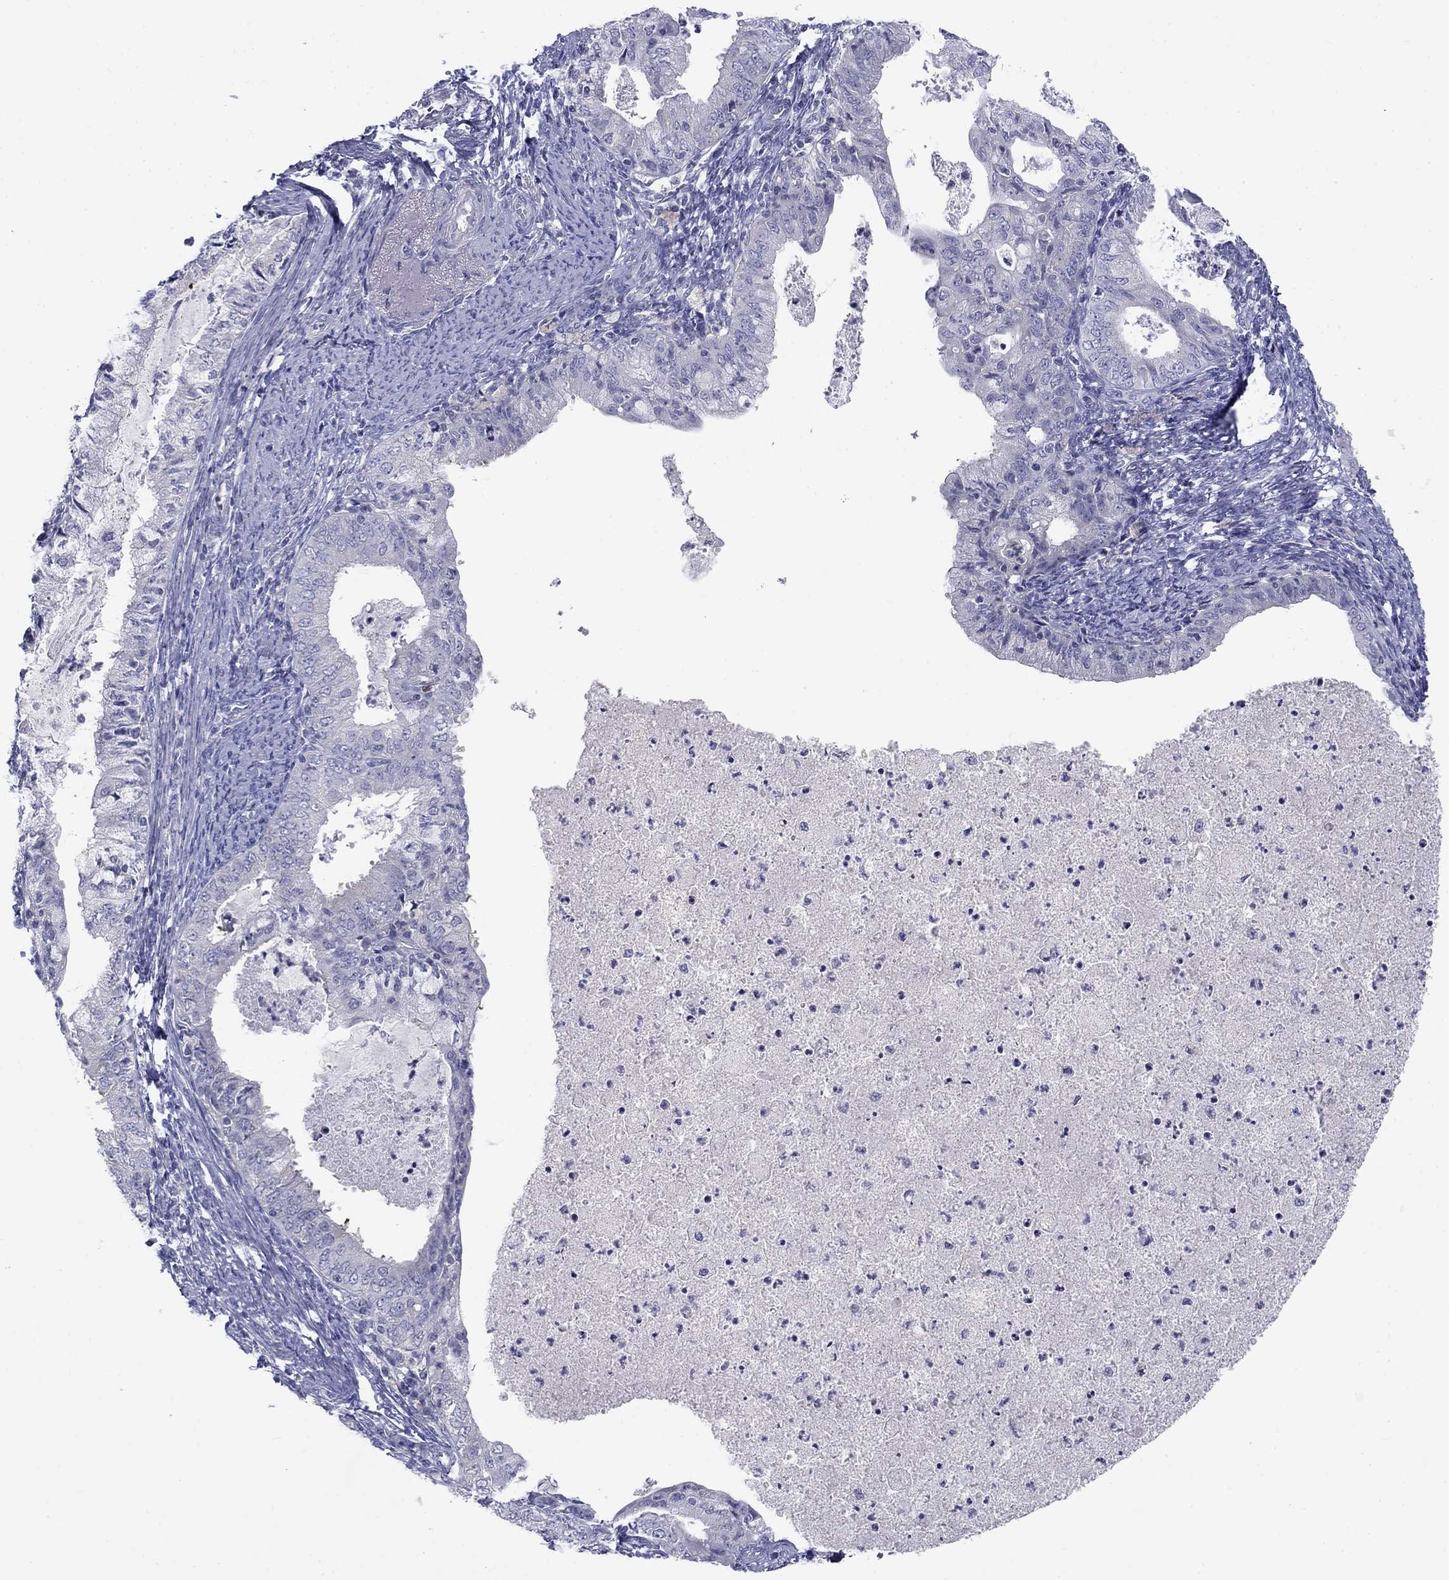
{"staining": {"intensity": "negative", "quantity": "none", "location": "none"}, "tissue": "endometrial cancer", "cell_type": "Tumor cells", "image_type": "cancer", "snomed": [{"axis": "morphology", "description": "Adenocarcinoma, NOS"}, {"axis": "topography", "description": "Endometrium"}], "caption": "IHC image of neoplastic tissue: endometrial adenocarcinoma stained with DAB (3,3'-diaminobenzidine) reveals no significant protein staining in tumor cells.", "gene": "CACNA1A", "patient": {"sex": "female", "age": 57}}